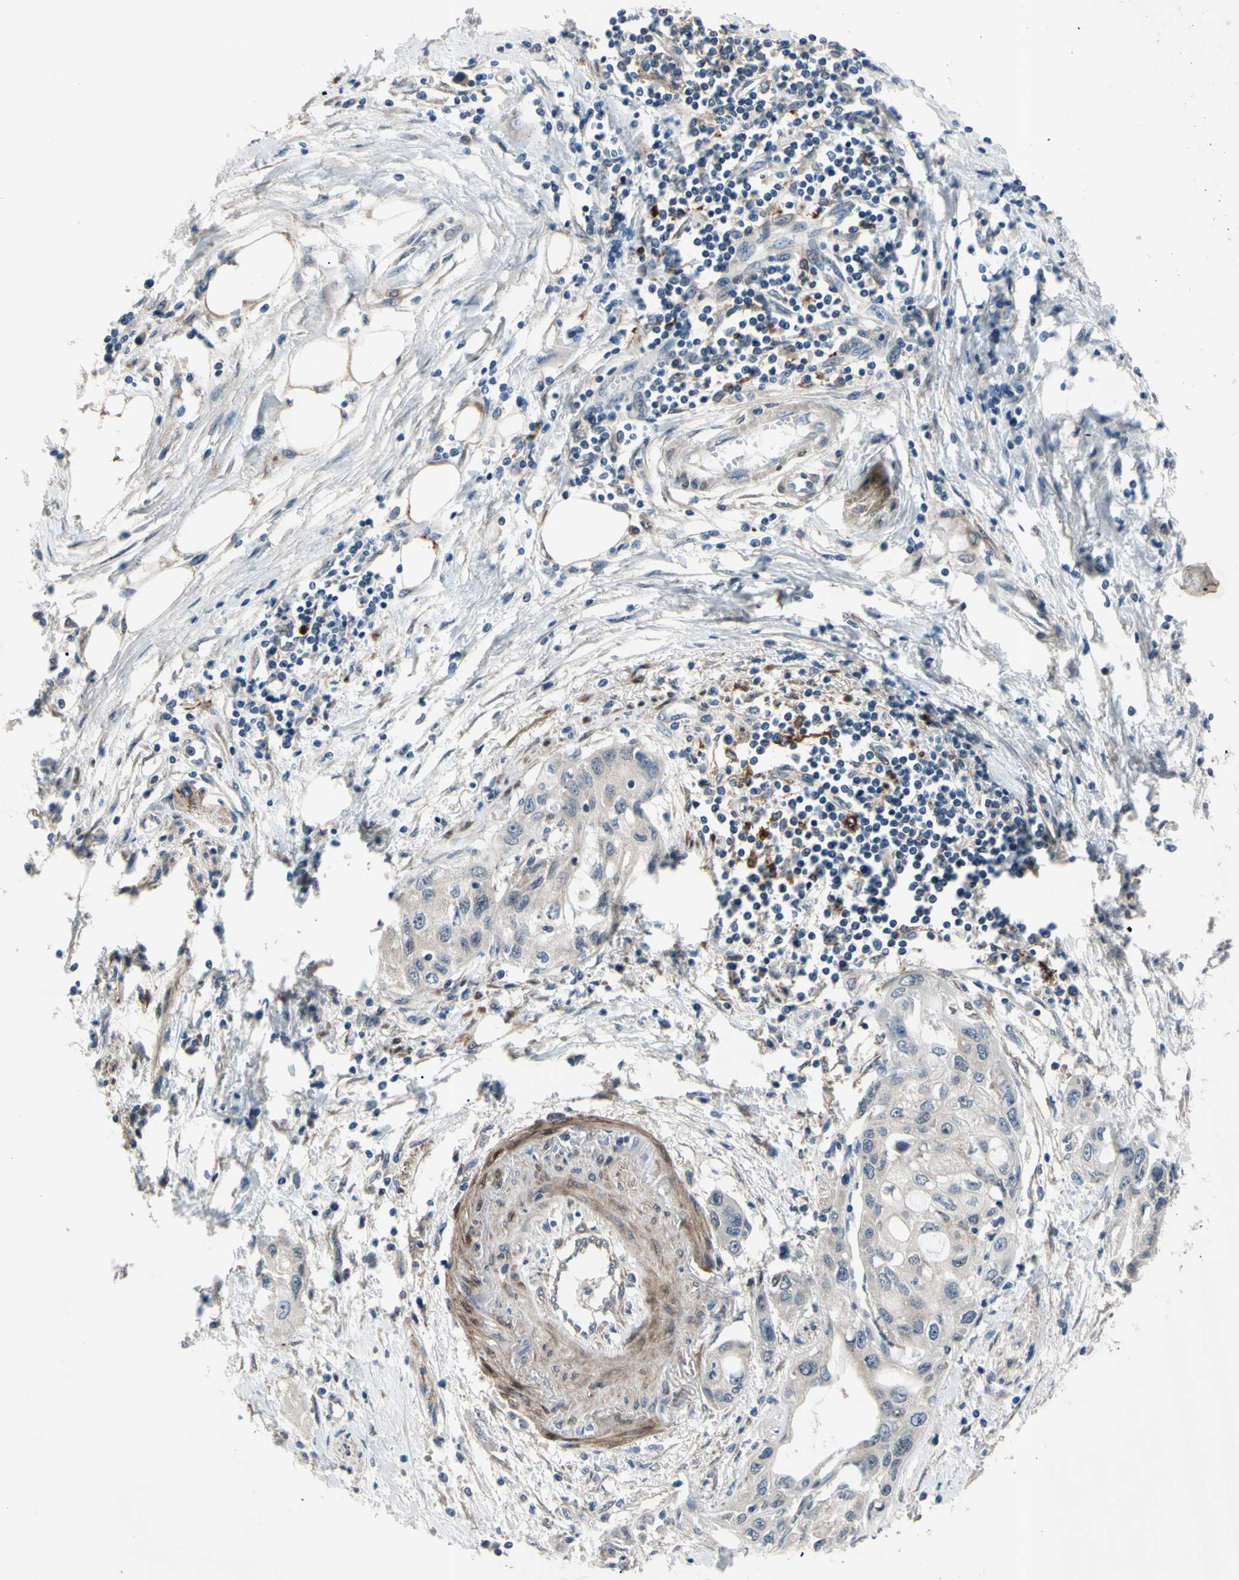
{"staining": {"intensity": "negative", "quantity": "none", "location": "none"}, "tissue": "pancreatic cancer", "cell_type": "Tumor cells", "image_type": "cancer", "snomed": [{"axis": "morphology", "description": "Adenocarcinoma, NOS"}, {"axis": "topography", "description": "Pancreas"}], "caption": "An immunohistochemistry (IHC) image of pancreatic cancer is shown. There is no staining in tumor cells of pancreatic cancer. (Stains: DAB (3,3'-diaminobenzidine) immunohistochemistry with hematoxylin counter stain, Microscopy: brightfield microscopy at high magnification).", "gene": "SVIL", "patient": {"sex": "female", "age": 70}}